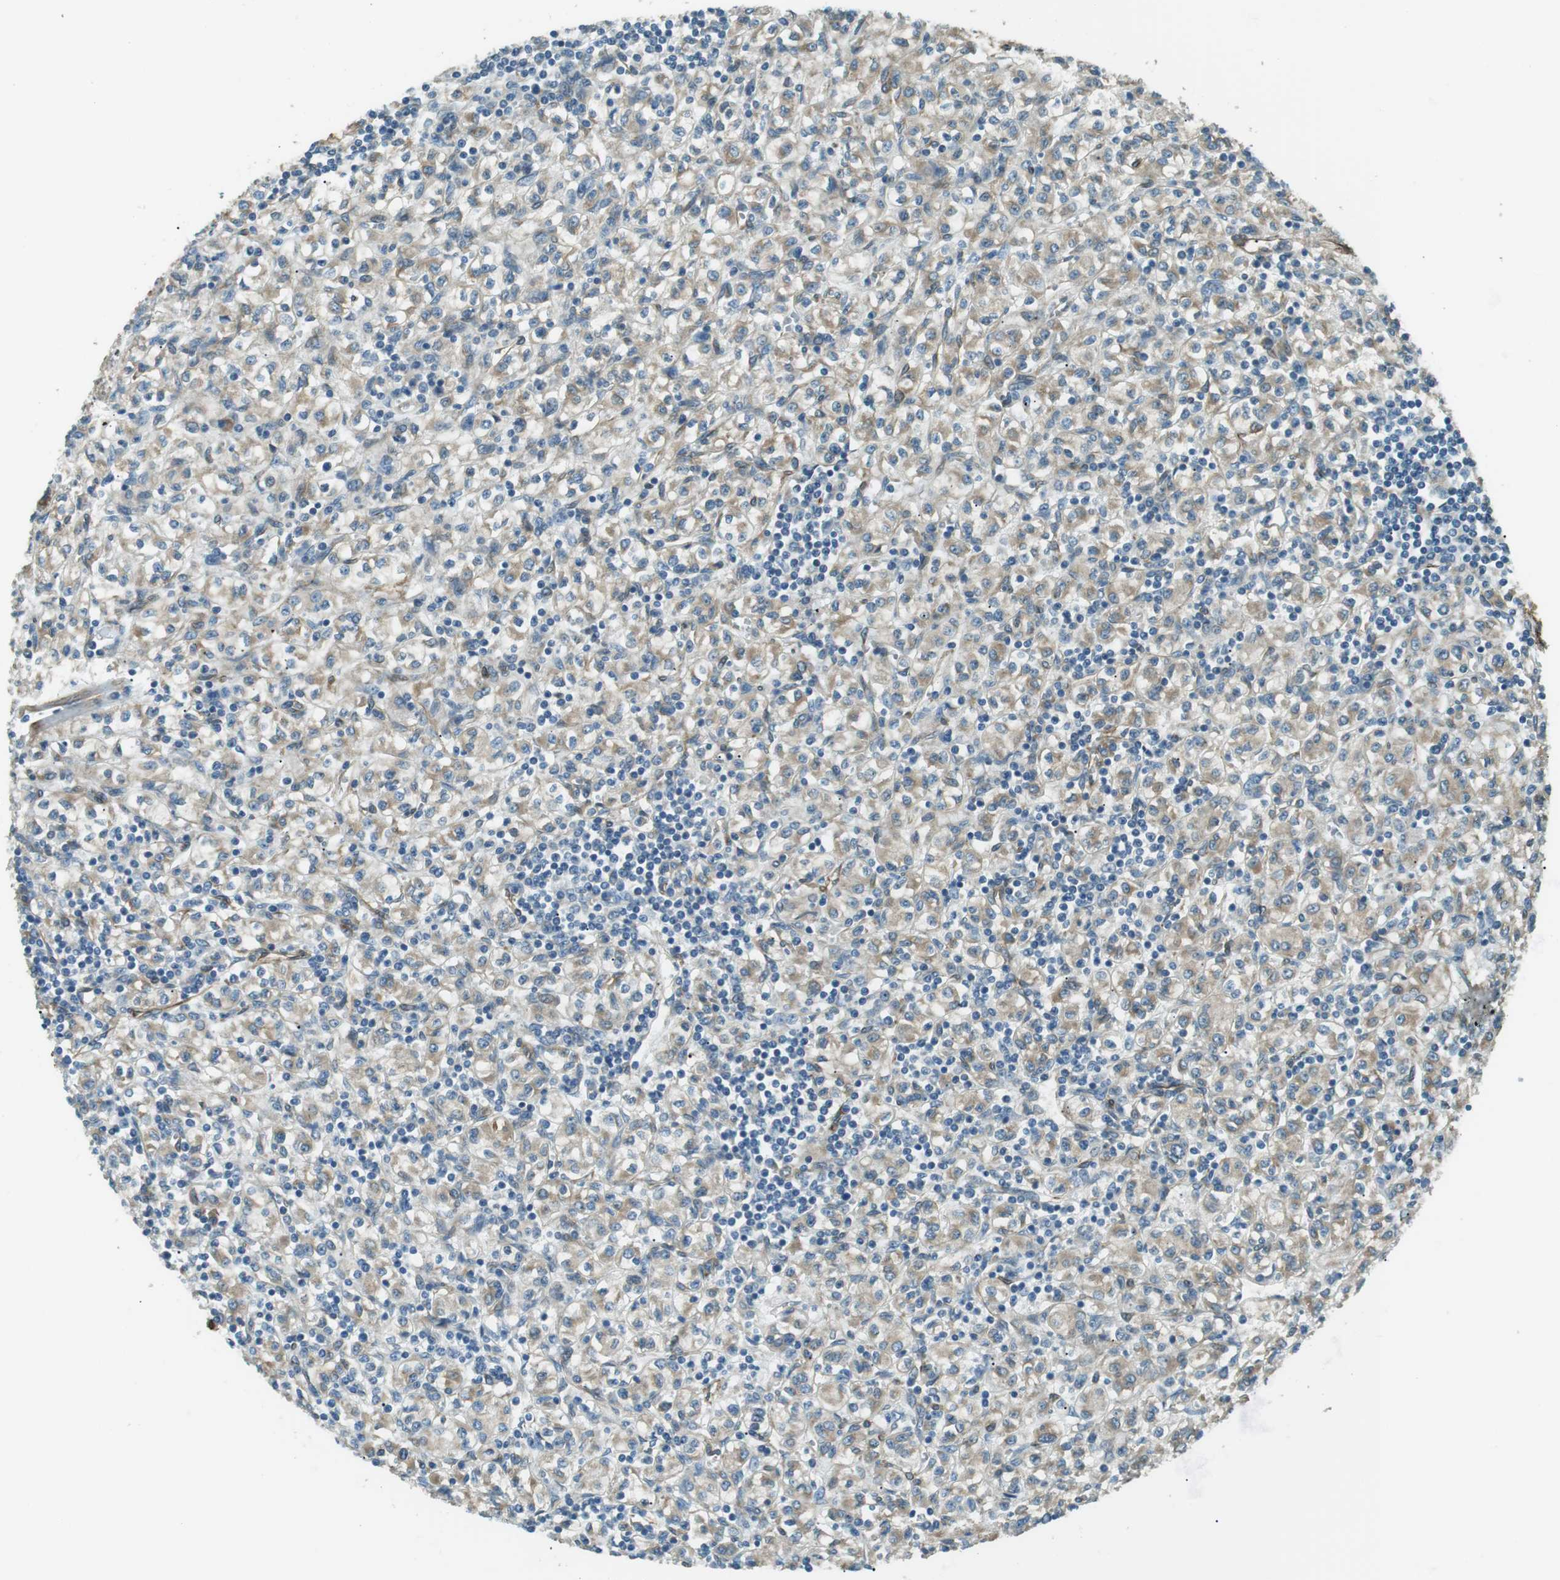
{"staining": {"intensity": "weak", "quantity": ">75%", "location": "cytoplasmic/membranous"}, "tissue": "renal cancer", "cell_type": "Tumor cells", "image_type": "cancer", "snomed": [{"axis": "morphology", "description": "Adenocarcinoma, NOS"}, {"axis": "topography", "description": "Kidney"}], "caption": "Tumor cells demonstrate weak cytoplasmic/membranous positivity in approximately >75% of cells in renal adenocarcinoma.", "gene": "ODR4", "patient": {"sex": "male", "age": 77}}